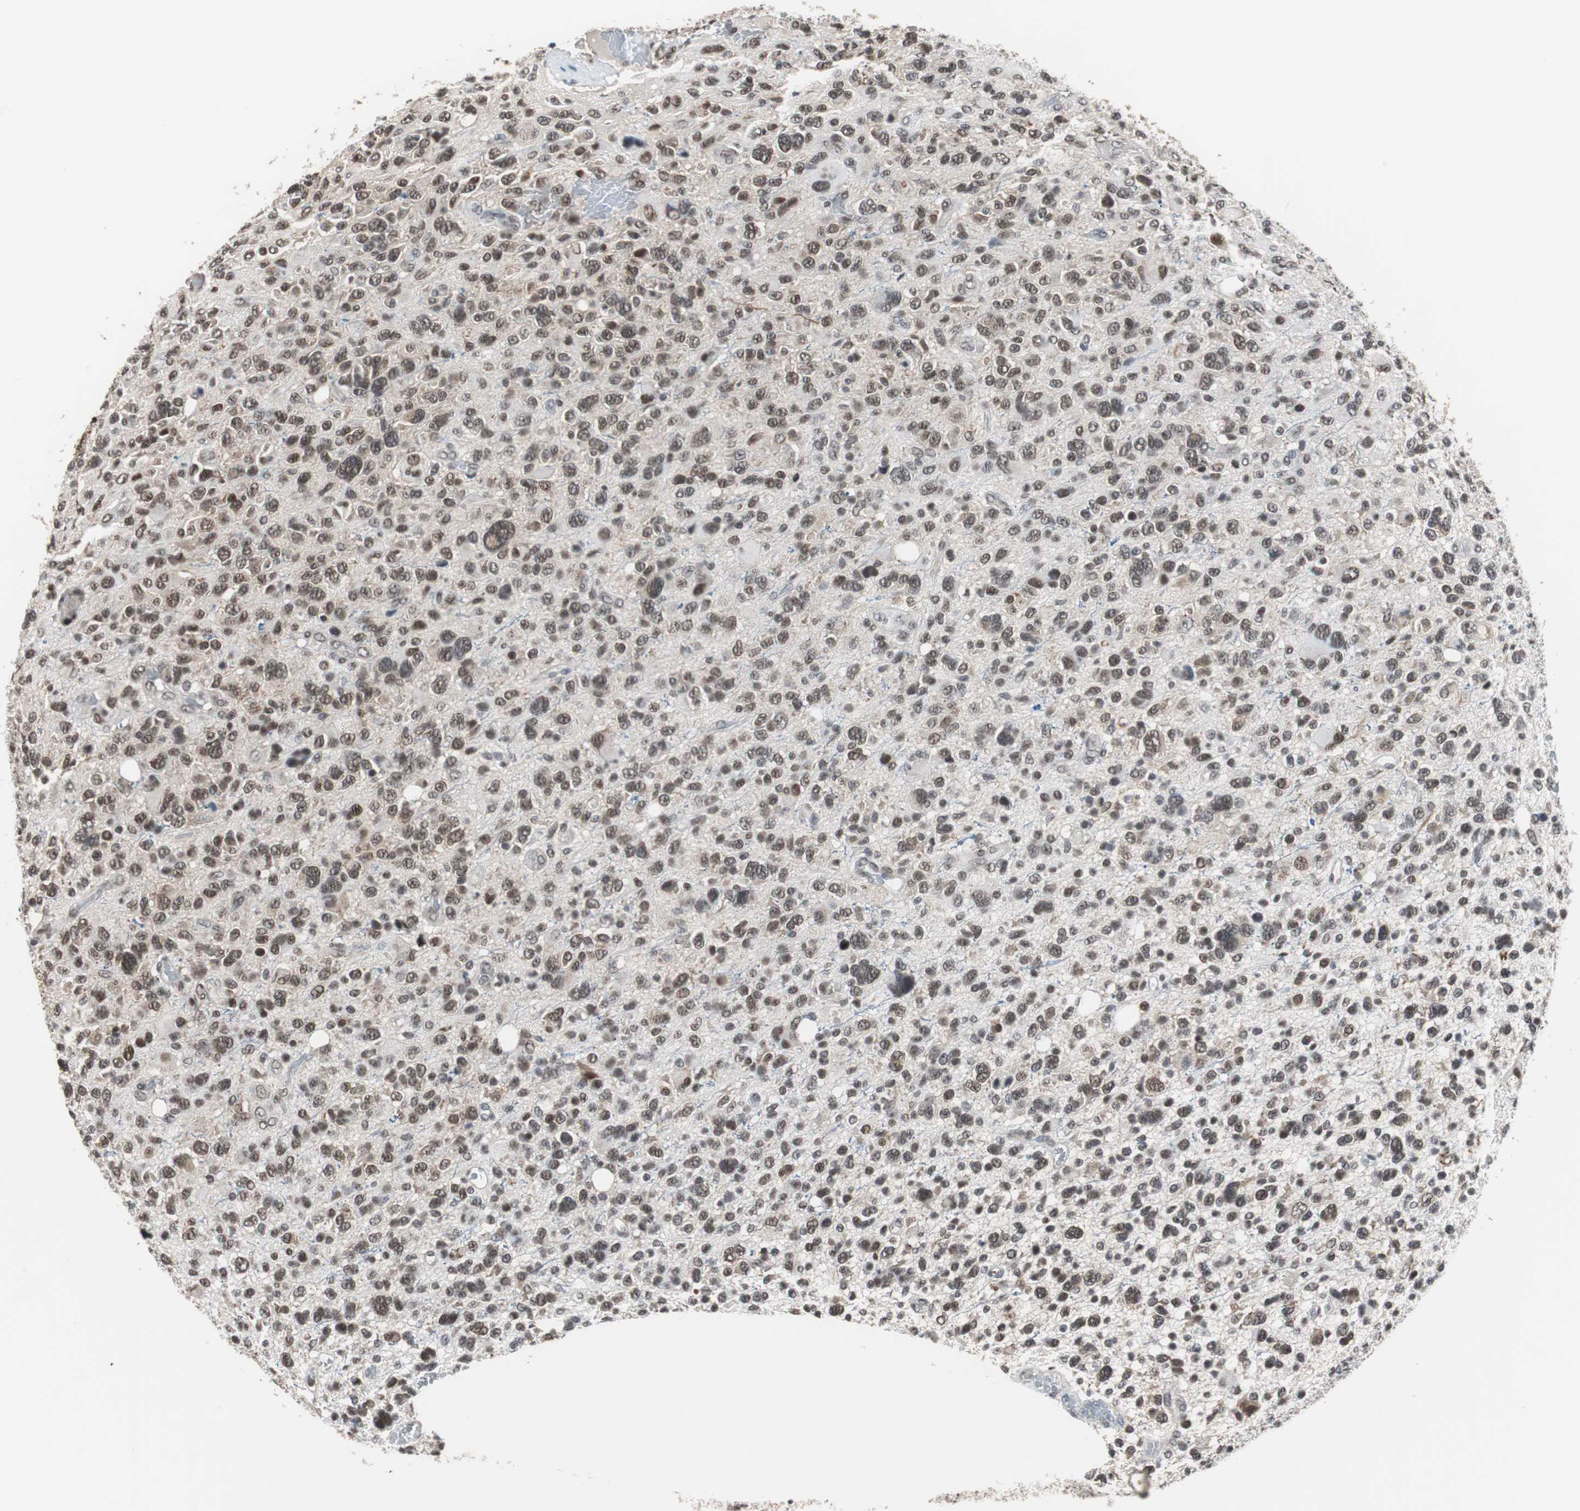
{"staining": {"intensity": "moderate", "quantity": ">75%", "location": "nuclear"}, "tissue": "glioma", "cell_type": "Tumor cells", "image_type": "cancer", "snomed": [{"axis": "morphology", "description": "Glioma, malignant, High grade"}, {"axis": "topography", "description": "Brain"}], "caption": "A brown stain shows moderate nuclear staining of a protein in high-grade glioma (malignant) tumor cells.", "gene": "TAF7", "patient": {"sex": "male", "age": 48}}